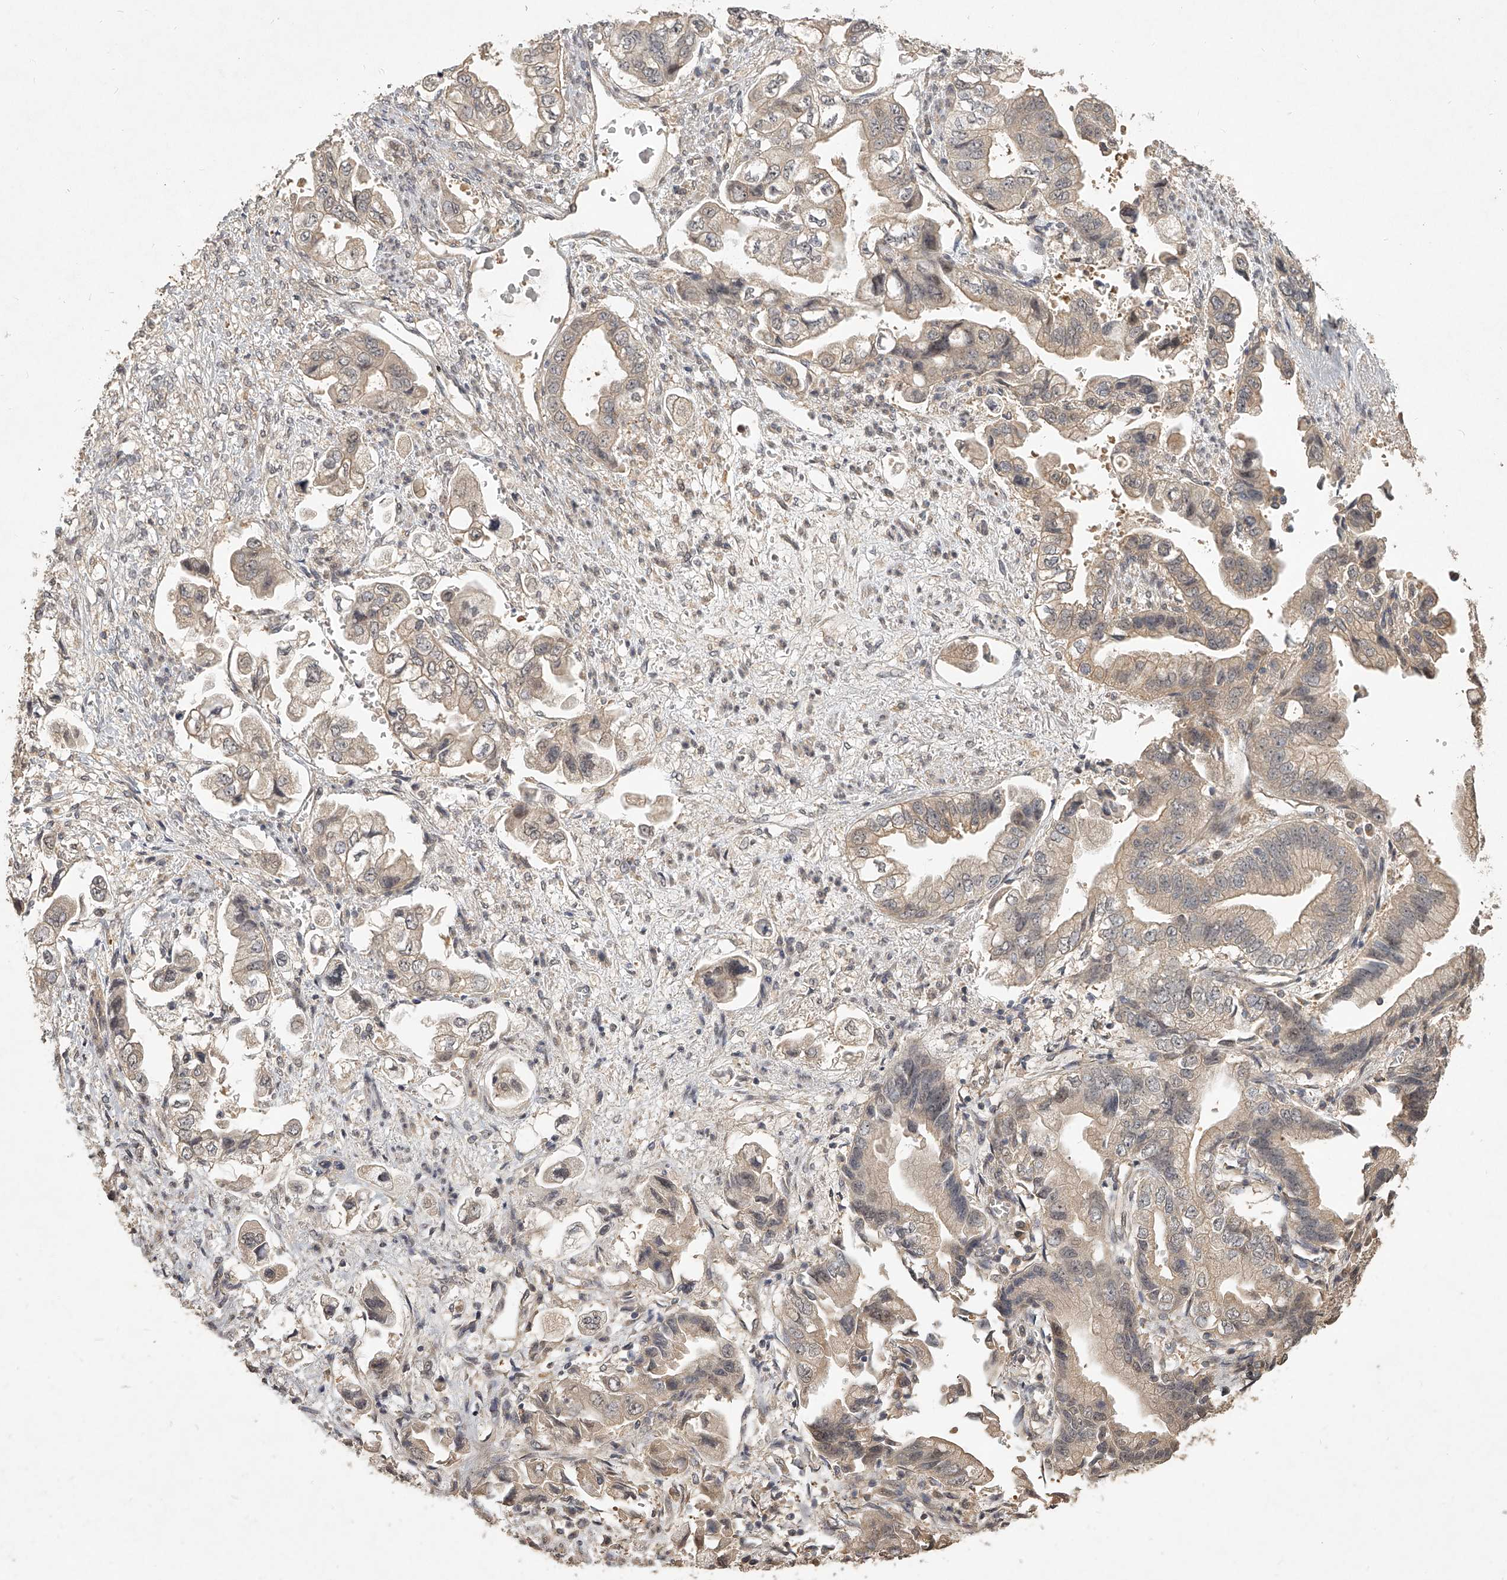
{"staining": {"intensity": "weak", "quantity": "25%-75%", "location": "cytoplasmic/membranous"}, "tissue": "stomach cancer", "cell_type": "Tumor cells", "image_type": "cancer", "snomed": [{"axis": "morphology", "description": "Adenocarcinoma, NOS"}, {"axis": "topography", "description": "Stomach"}], "caption": "Weak cytoplasmic/membranous staining is appreciated in approximately 25%-75% of tumor cells in stomach cancer (adenocarcinoma).", "gene": "SLC37A1", "patient": {"sex": "male", "age": 62}}